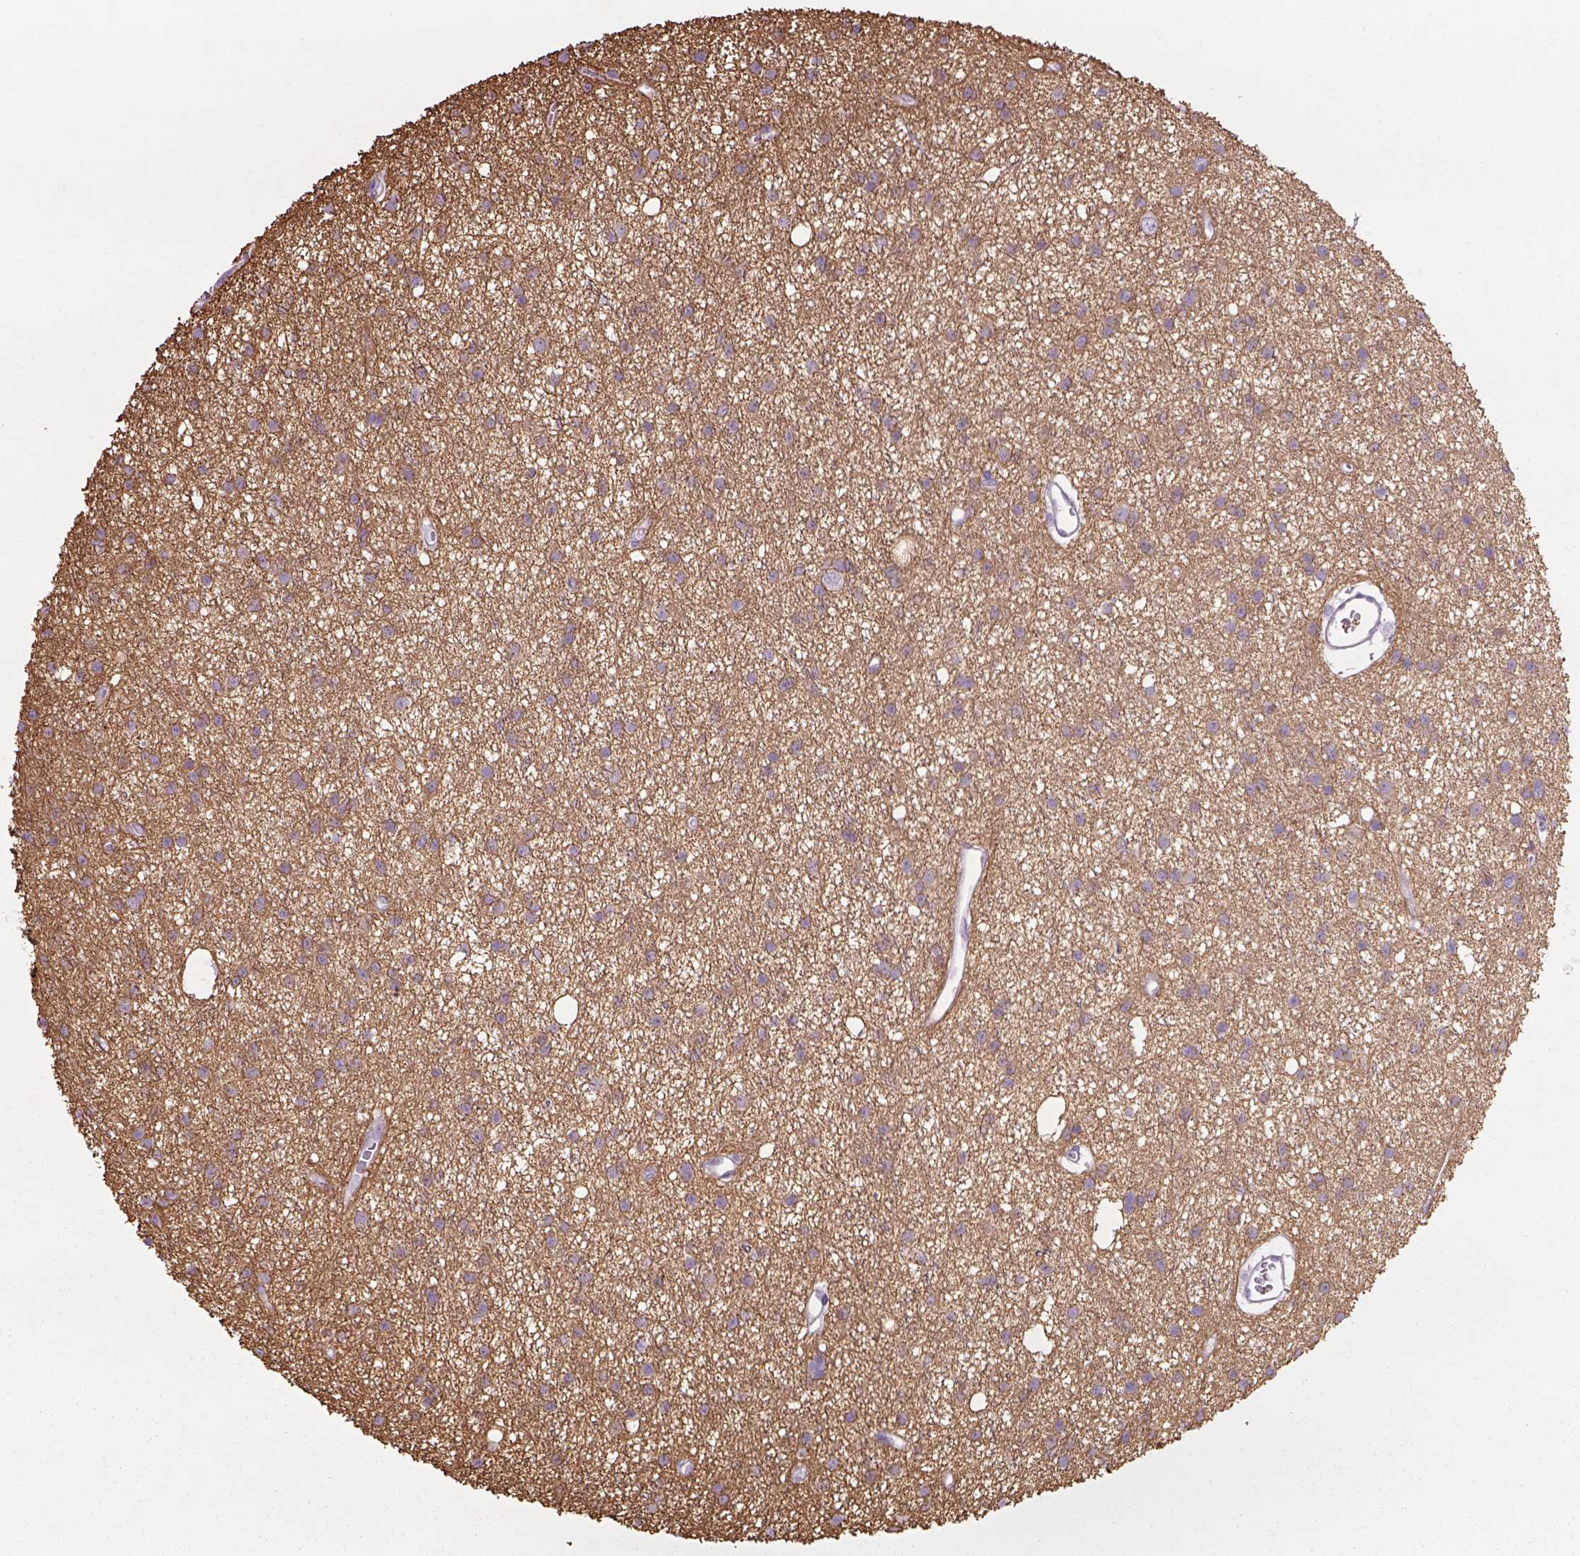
{"staining": {"intensity": "negative", "quantity": "none", "location": "none"}, "tissue": "glioma", "cell_type": "Tumor cells", "image_type": "cancer", "snomed": [{"axis": "morphology", "description": "Glioma, malignant, Low grade"}, {"axis": "topography", "description": "Brain"}], "caption": "DAB (3,3'-diaminobenzidine) immunohistochemical staining of human low-grade glioma (malignant) reveals no significant staining in tumor cells.", "gene": "TENM4", "patient": {"sex": "male", "age": 27}}